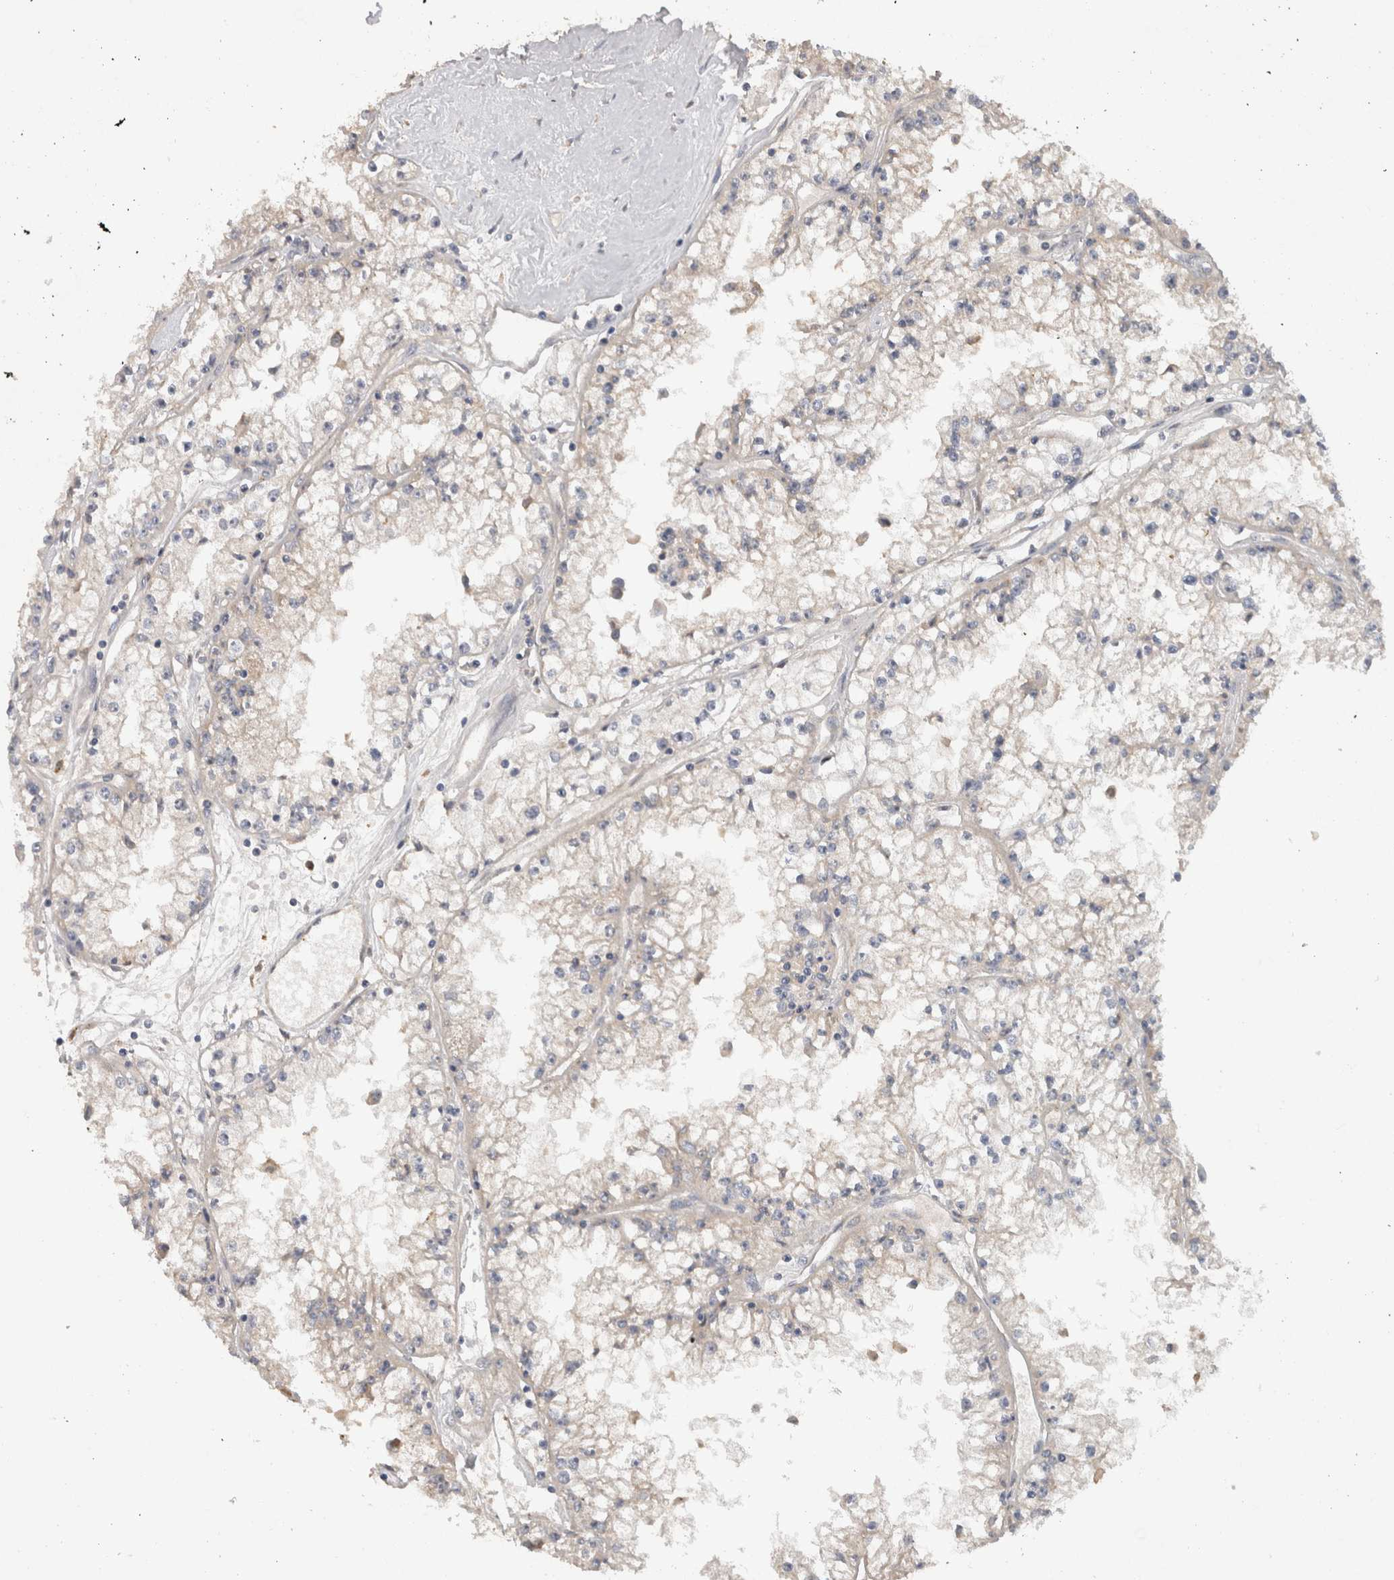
{"staining": {"intensity": "negative", "quantity": "none", "location": "none"}, "tissue": "renal cancer", "cell_type": "Tumor cells", "image_type": "cancer", "snomed": [{"axis": "morphology", "description": "Adenocarcinoma, NOS"}, {"axis": "topography", "description": "Kidney"}], "caption": "Tumor cells show no significant staining in renal cancer. Nuclei are stained in blue.", "gene": "HEXD", "patient": {"sex": "male", "age": 56}}